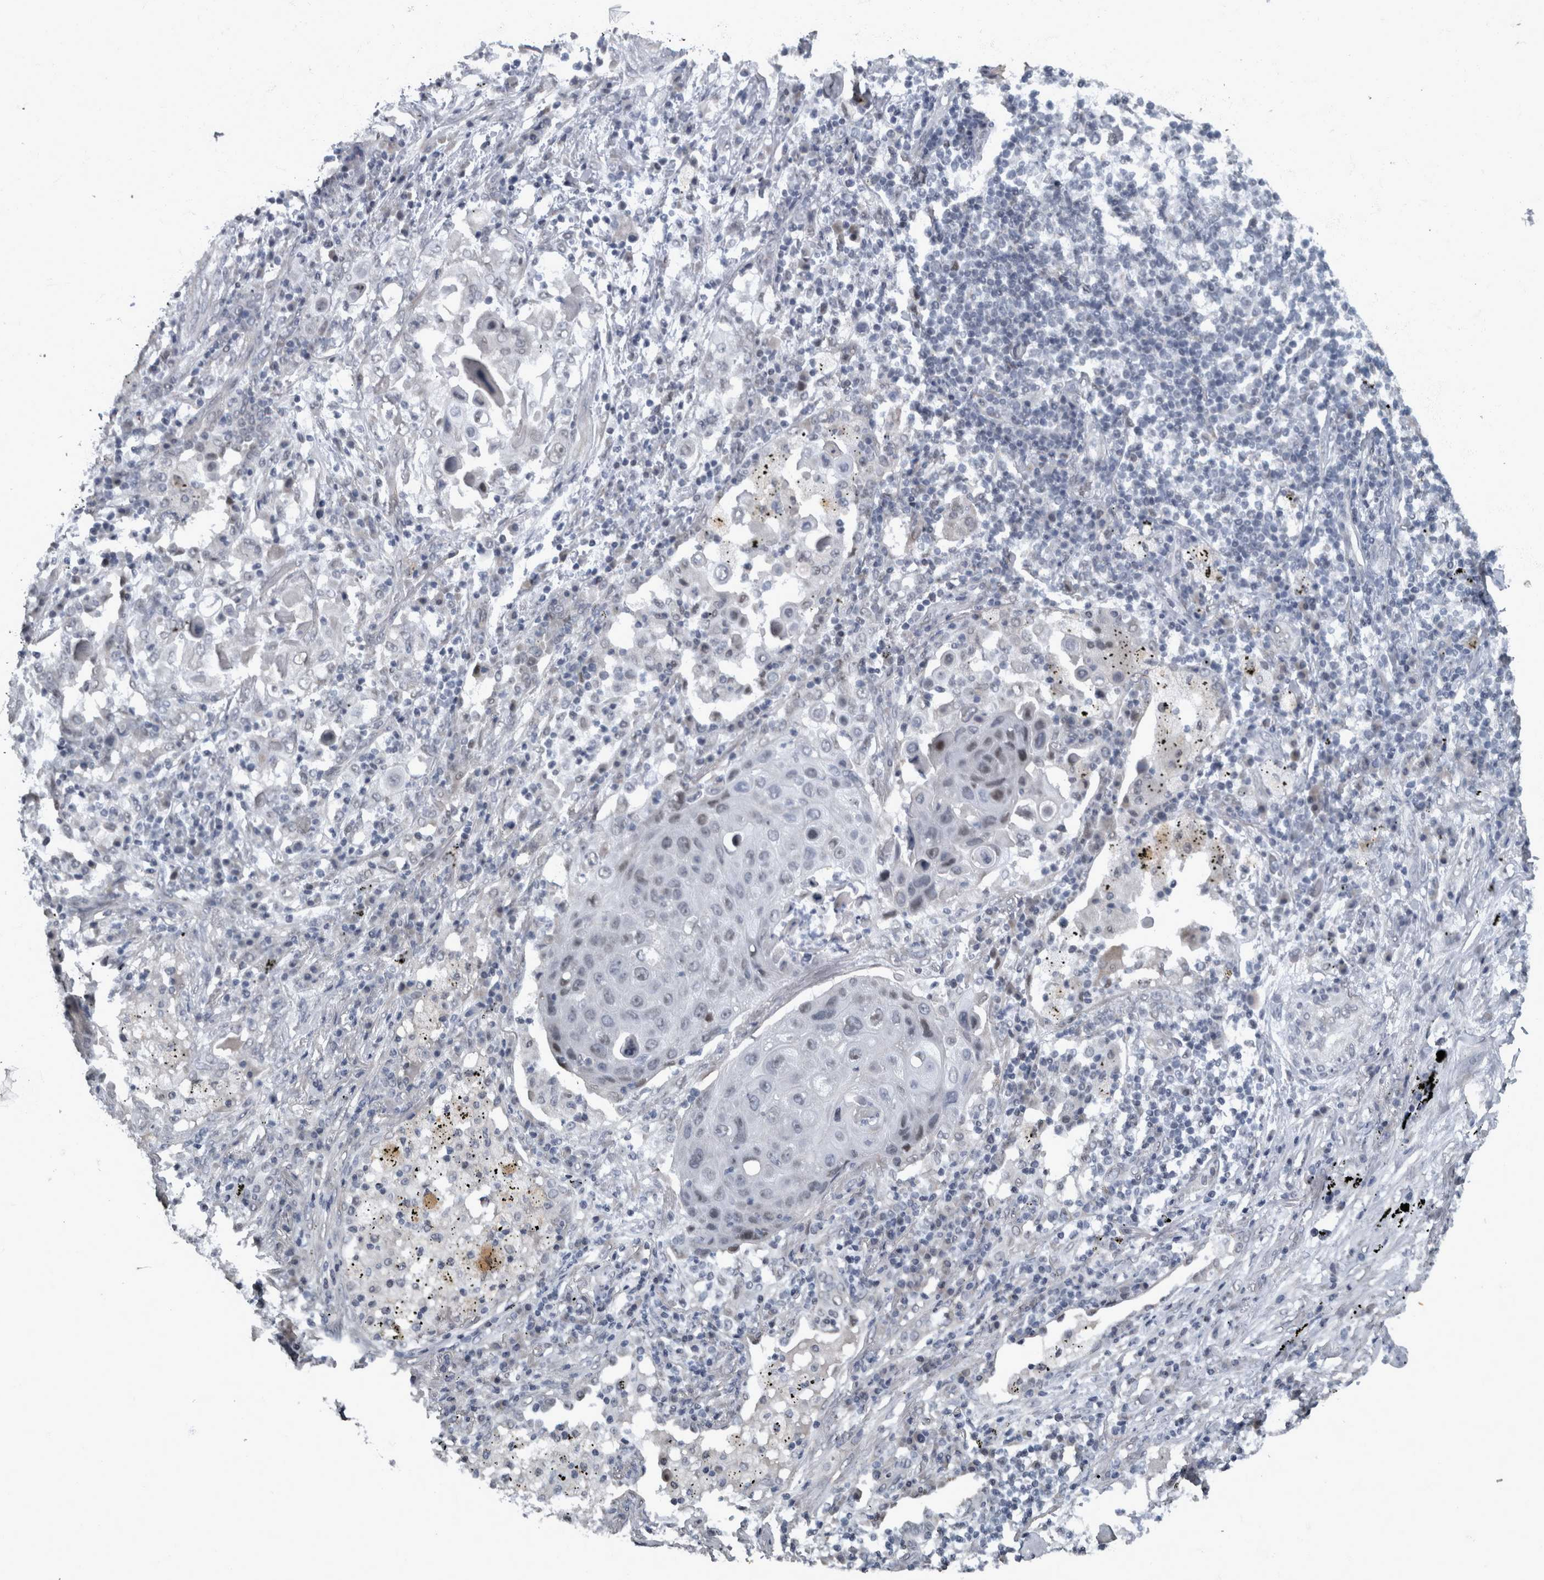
{"staining": {"intensity": "negative", "quantity": "none", "location": "none"}, "tissue": "lung cancer", "cell_type": "Tumor cells", "image_type": "cancer", "snomed": [{"axis": "morphology", "description": "Squamous cell carcinoma, NOS"}, {"axis": "topography", "description": "Lung"}], "caption": "Tumor cells are negative for brown protein staining in lung squamous cell carcinoma.", "gene": "WDR33", "patient": {"sex": "female", "age": 63}}